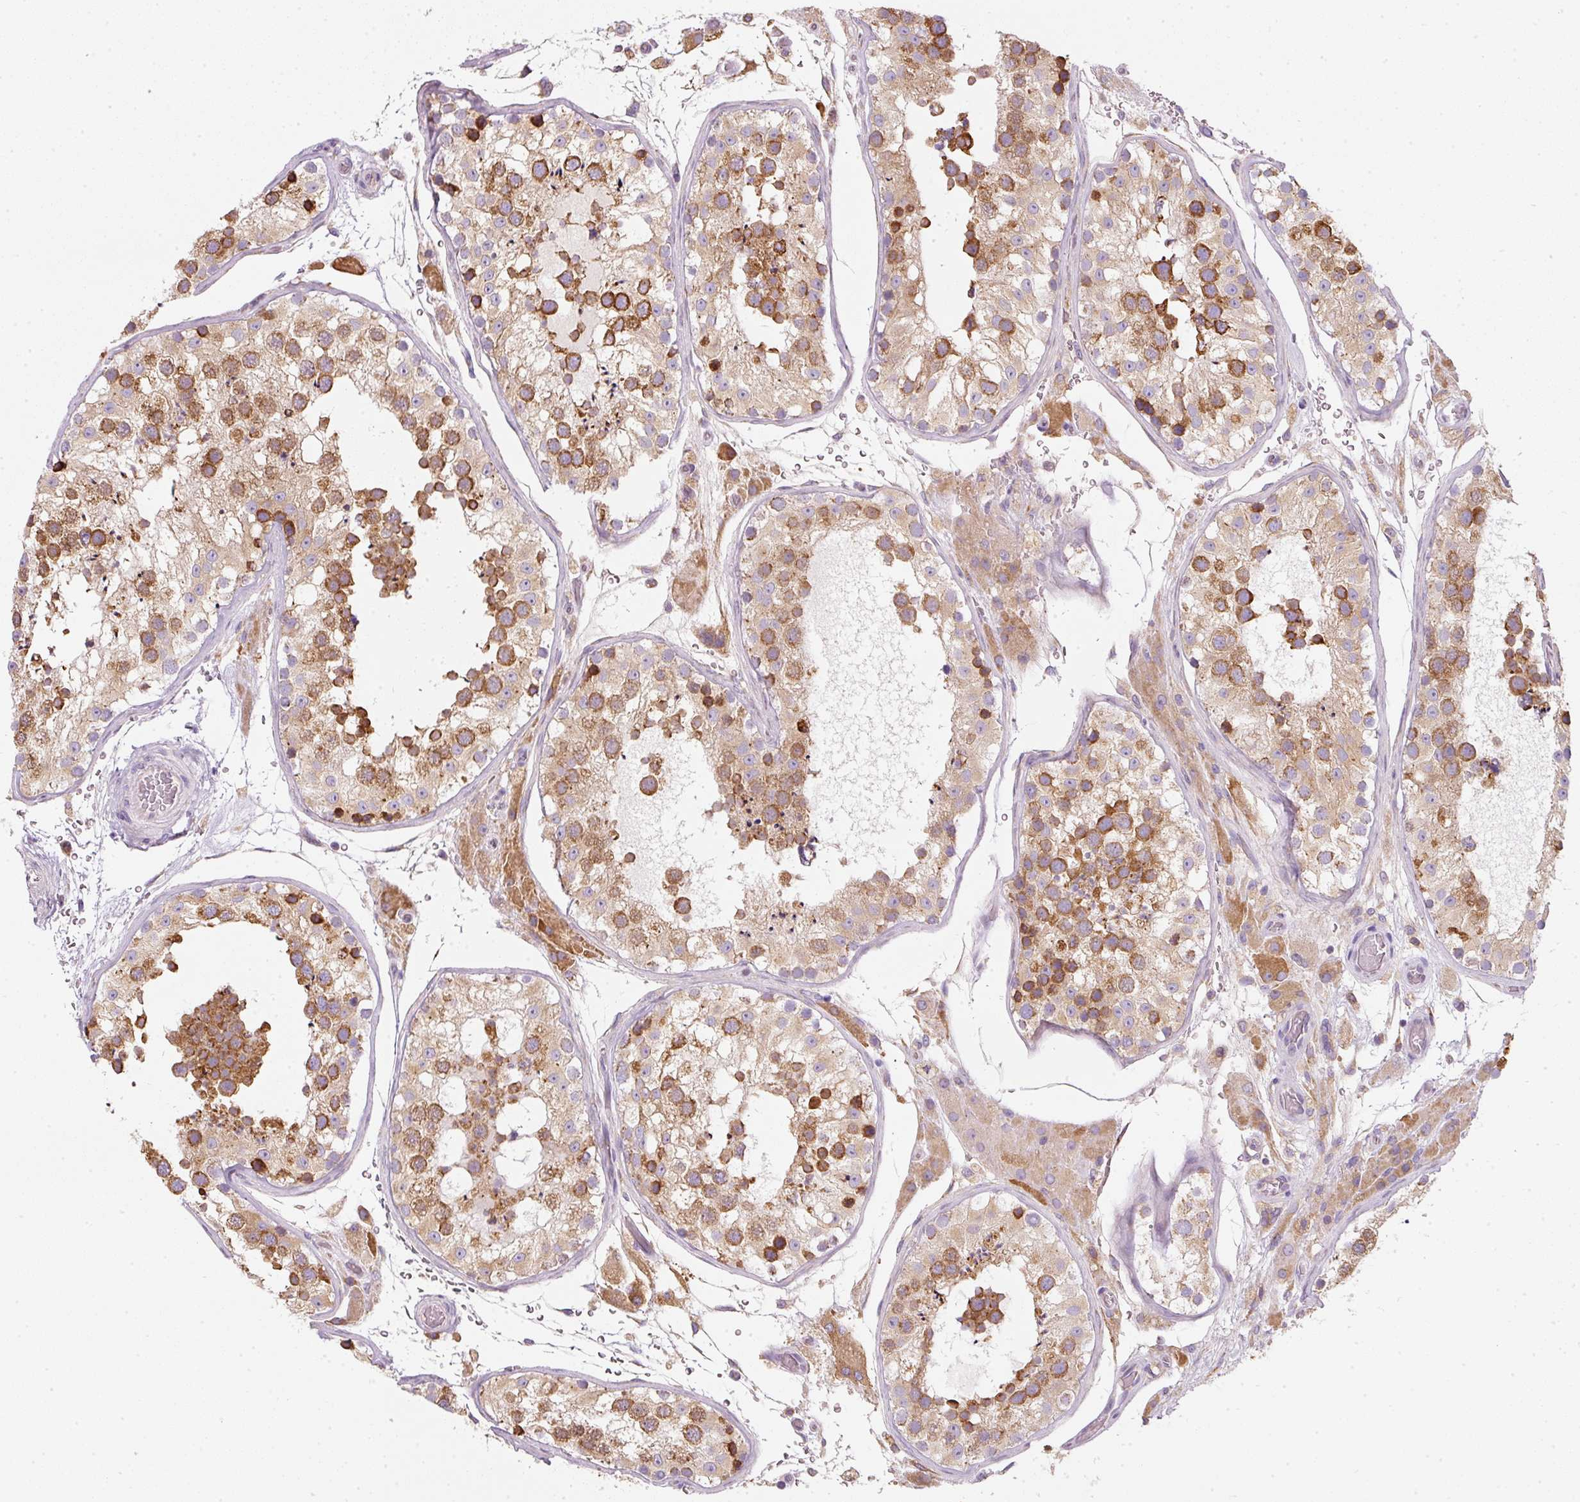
{"staining": {"intensity": "strong", "quantity": ">75%", "location": "cytoplasmic/membranous"}, "tissue": "testis", "cell_type": "Cells in seminiferous ducts", "image_type": "normal", "snomed": [{"axis": "morphology", "description": "Normal tissue, NOS"}, {"axis": "topography", "description": "Testis"}], "caption": "DAB (3,3'-diaminobenzidine) immunohistochemical staining of benign testis reveals strong cytoplasmic/membranous protein staining in about >75% of cells in seminiferous ducts. (Stains: DAB in brown, nuclei in blue, Microscopy: brightfield microscopy at high magnification).", "gene": "MORN4", "patient": {"sex": "male", "age": 26}}